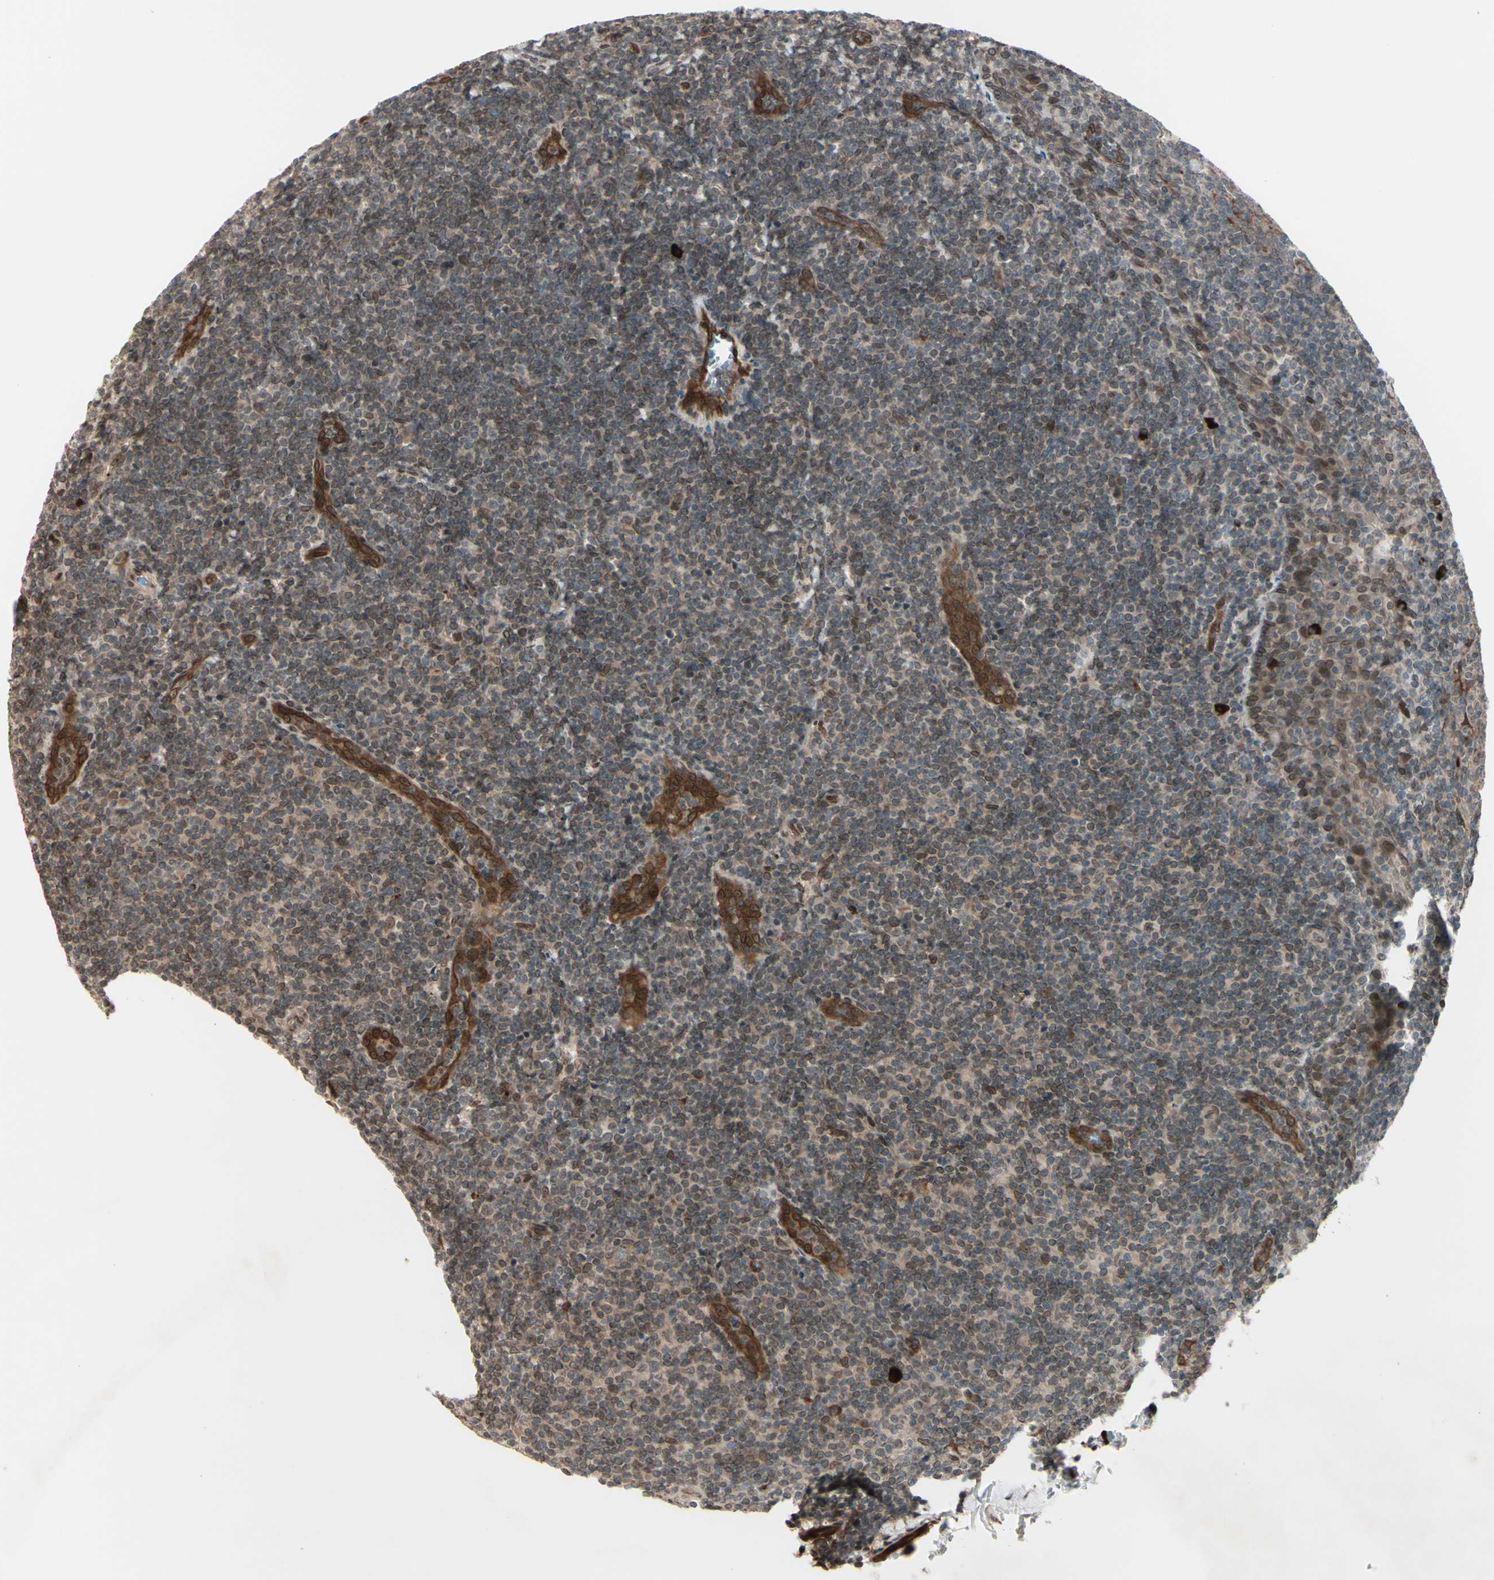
{"staining": {"intensity": "strong", "quantity": "<25%", "location": "cytoplasmic/membranous"}, "tissue": "tonsil", "cell_type": "Germinal center cells", "image_type": "normal", "snomed": [{"axis": "morphology", "description": "Normal tissue, NOS"}, {"axis": "topography", "description": "Tonsil"}], "caption": "The micrograph demonstrates immunohistochemical staining of unremarkable tonsil. There is strong cytoplasmic/membranous expression is identified in approximately <25% of germinal center cells.", "gene": "MLF2", "patient": {"sex": "male", "age": 31}}